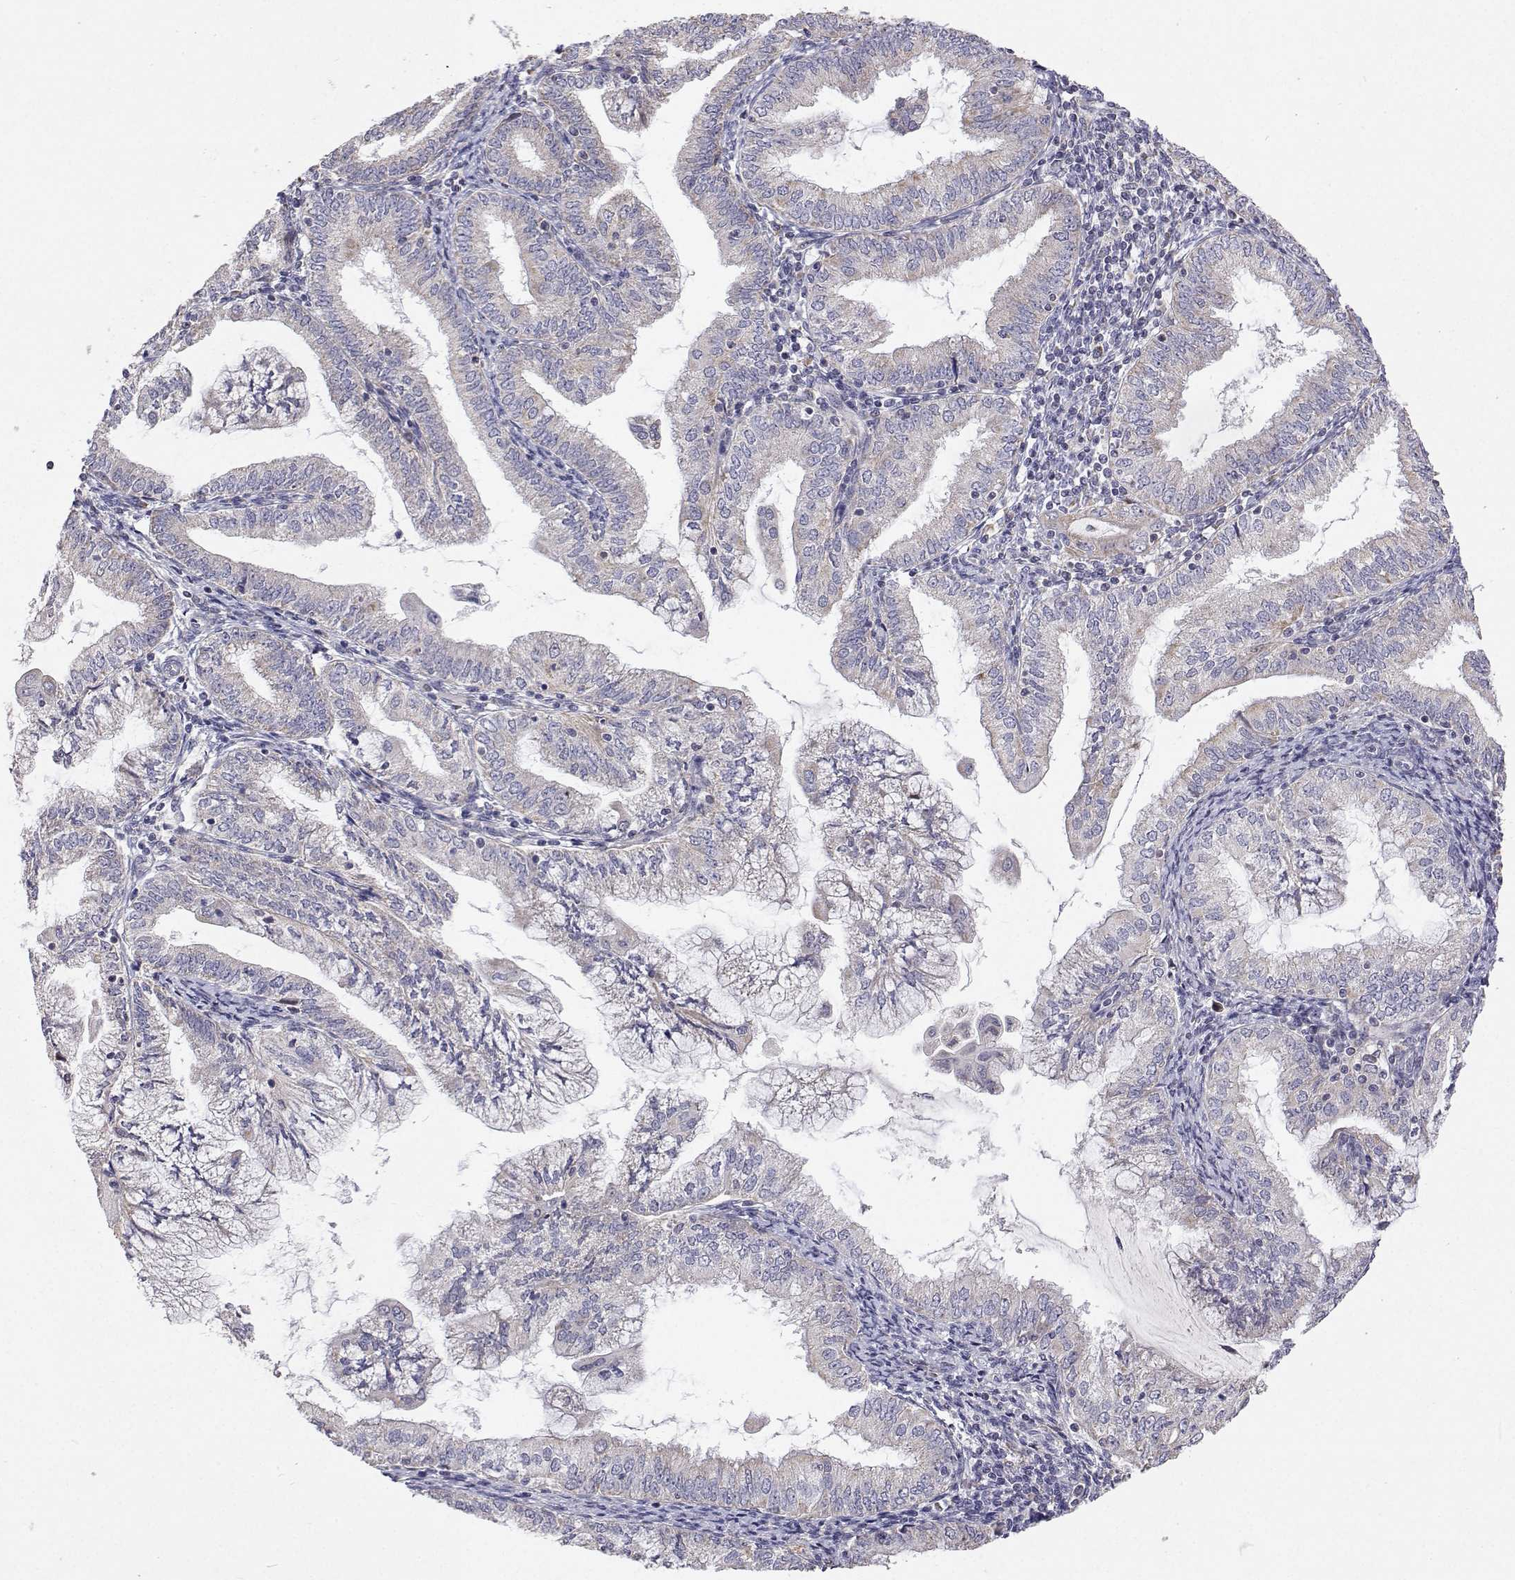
{"staining": {"intensity": "moderate", "quantity": "25%-75%", "location": "cytoplasmic/membranous"}, "tissue": "endometrial cancer", "cell_type": "Tumor cells", "image_type": "cancer", "snomed": [{"axis": "morphology", "description": "Adenocarcinoma, NOS"}, {"axis": "topography", "description": "Endometrium"}], "caption": "Immunohistochemical staining of endometrial adenocarcinoma shows moderate cytoplasmic/membranous protein staining in approximately 25%-75% of tumor cells.", "gene": "MRPL3", "patient": {"sex": "female", "age": 55}}